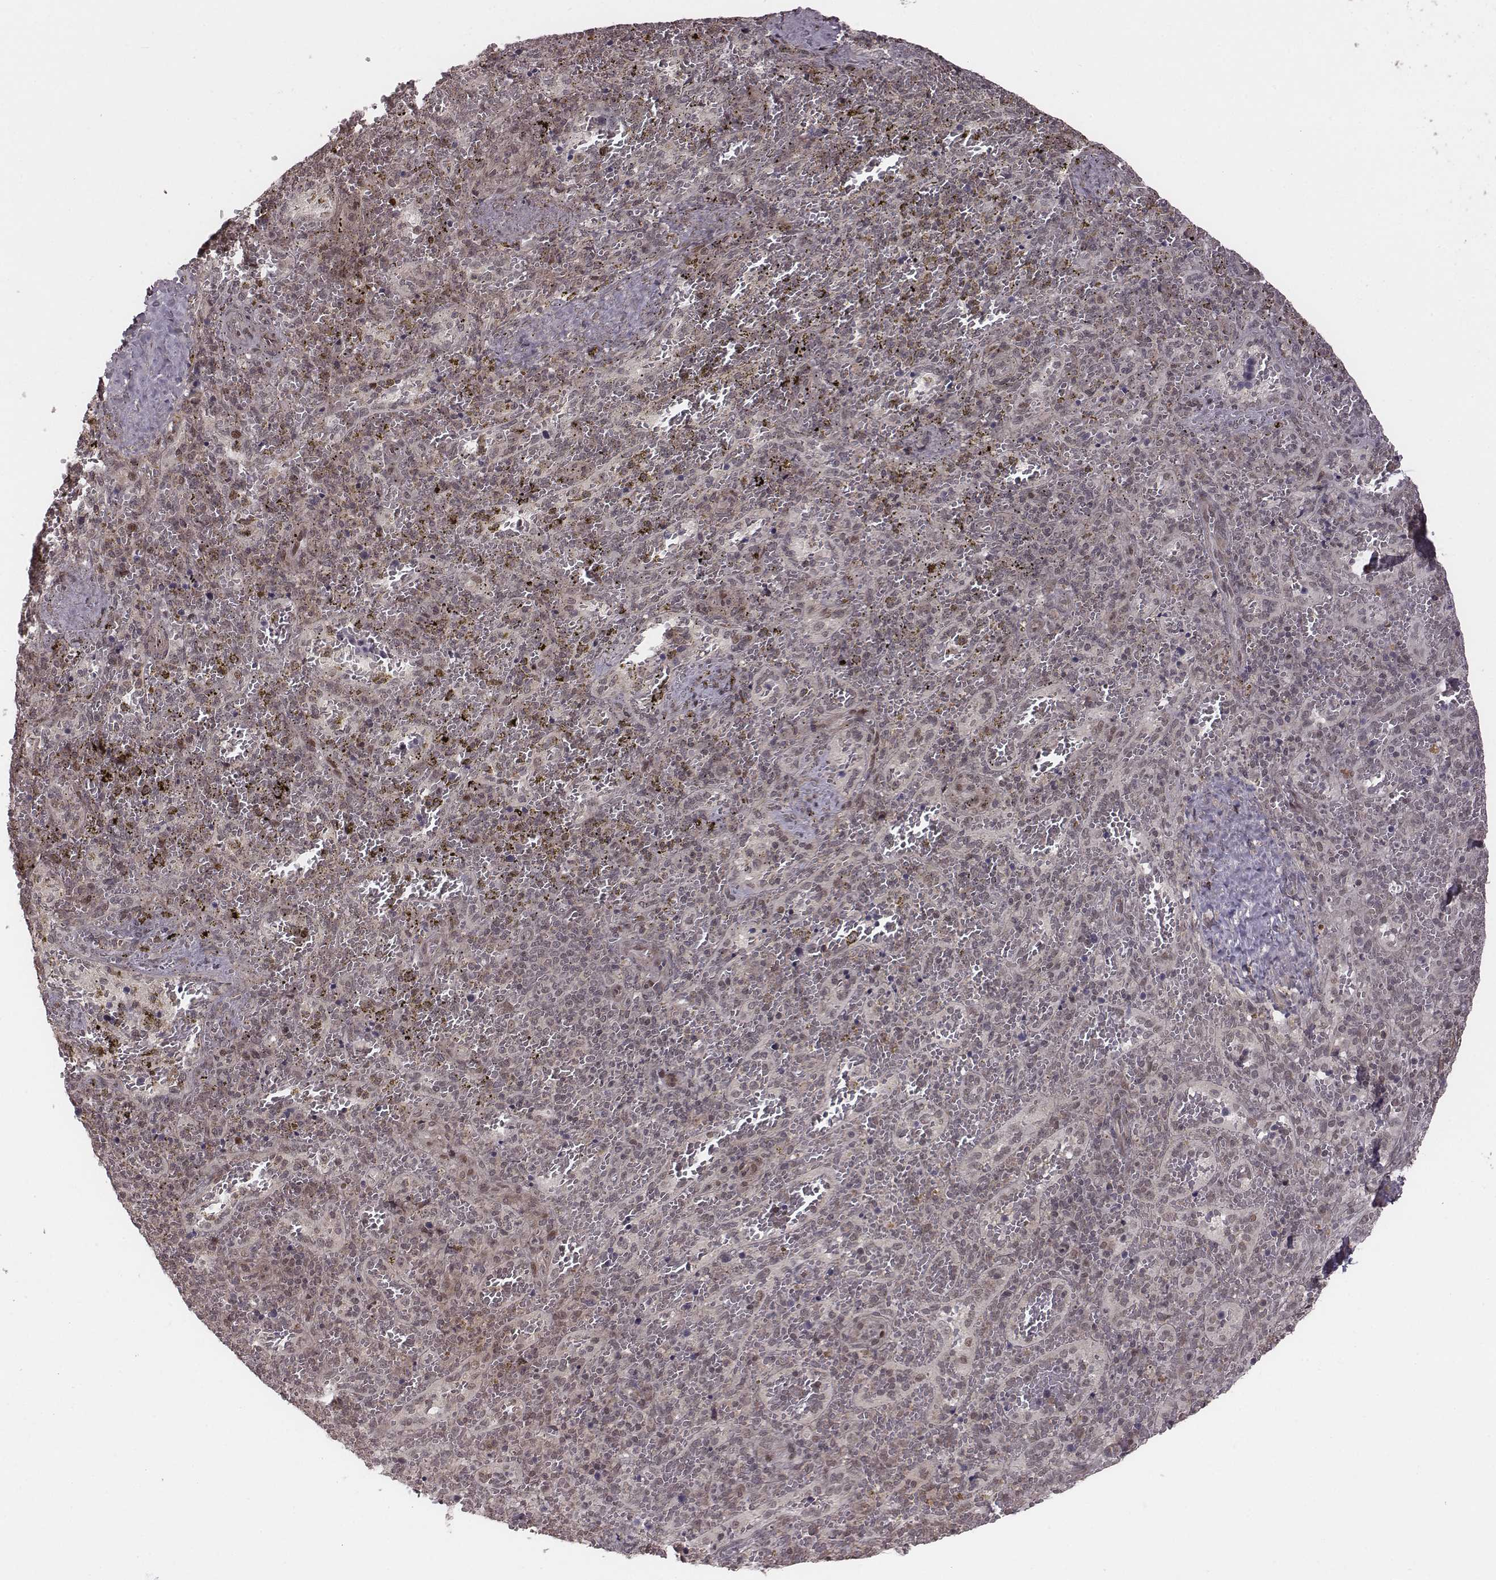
{"staining": {"intensity": "moderate", "quantity": "<25%", "location": "nuclear"}, "tissue": "spleen", "cell_type": "Cells in red pulp", "image_type": "normal", "snomed": [{"axis": "morphology", "description": "Normal tissue, NOS"}, {"axis": "topography", "description": "Spleen"}], "caption": "Brown immunohistochemical staining in unremarkable spleen shows moderate nuclear positivity in approximately <25% of cells in red pulp. (DAB (3,3'-diaminobenzidine) IHC, brown staining for protein, blue staining for nuclei).", "gene": "RPL3", "patient": {"sex": "female", "age": 50}}